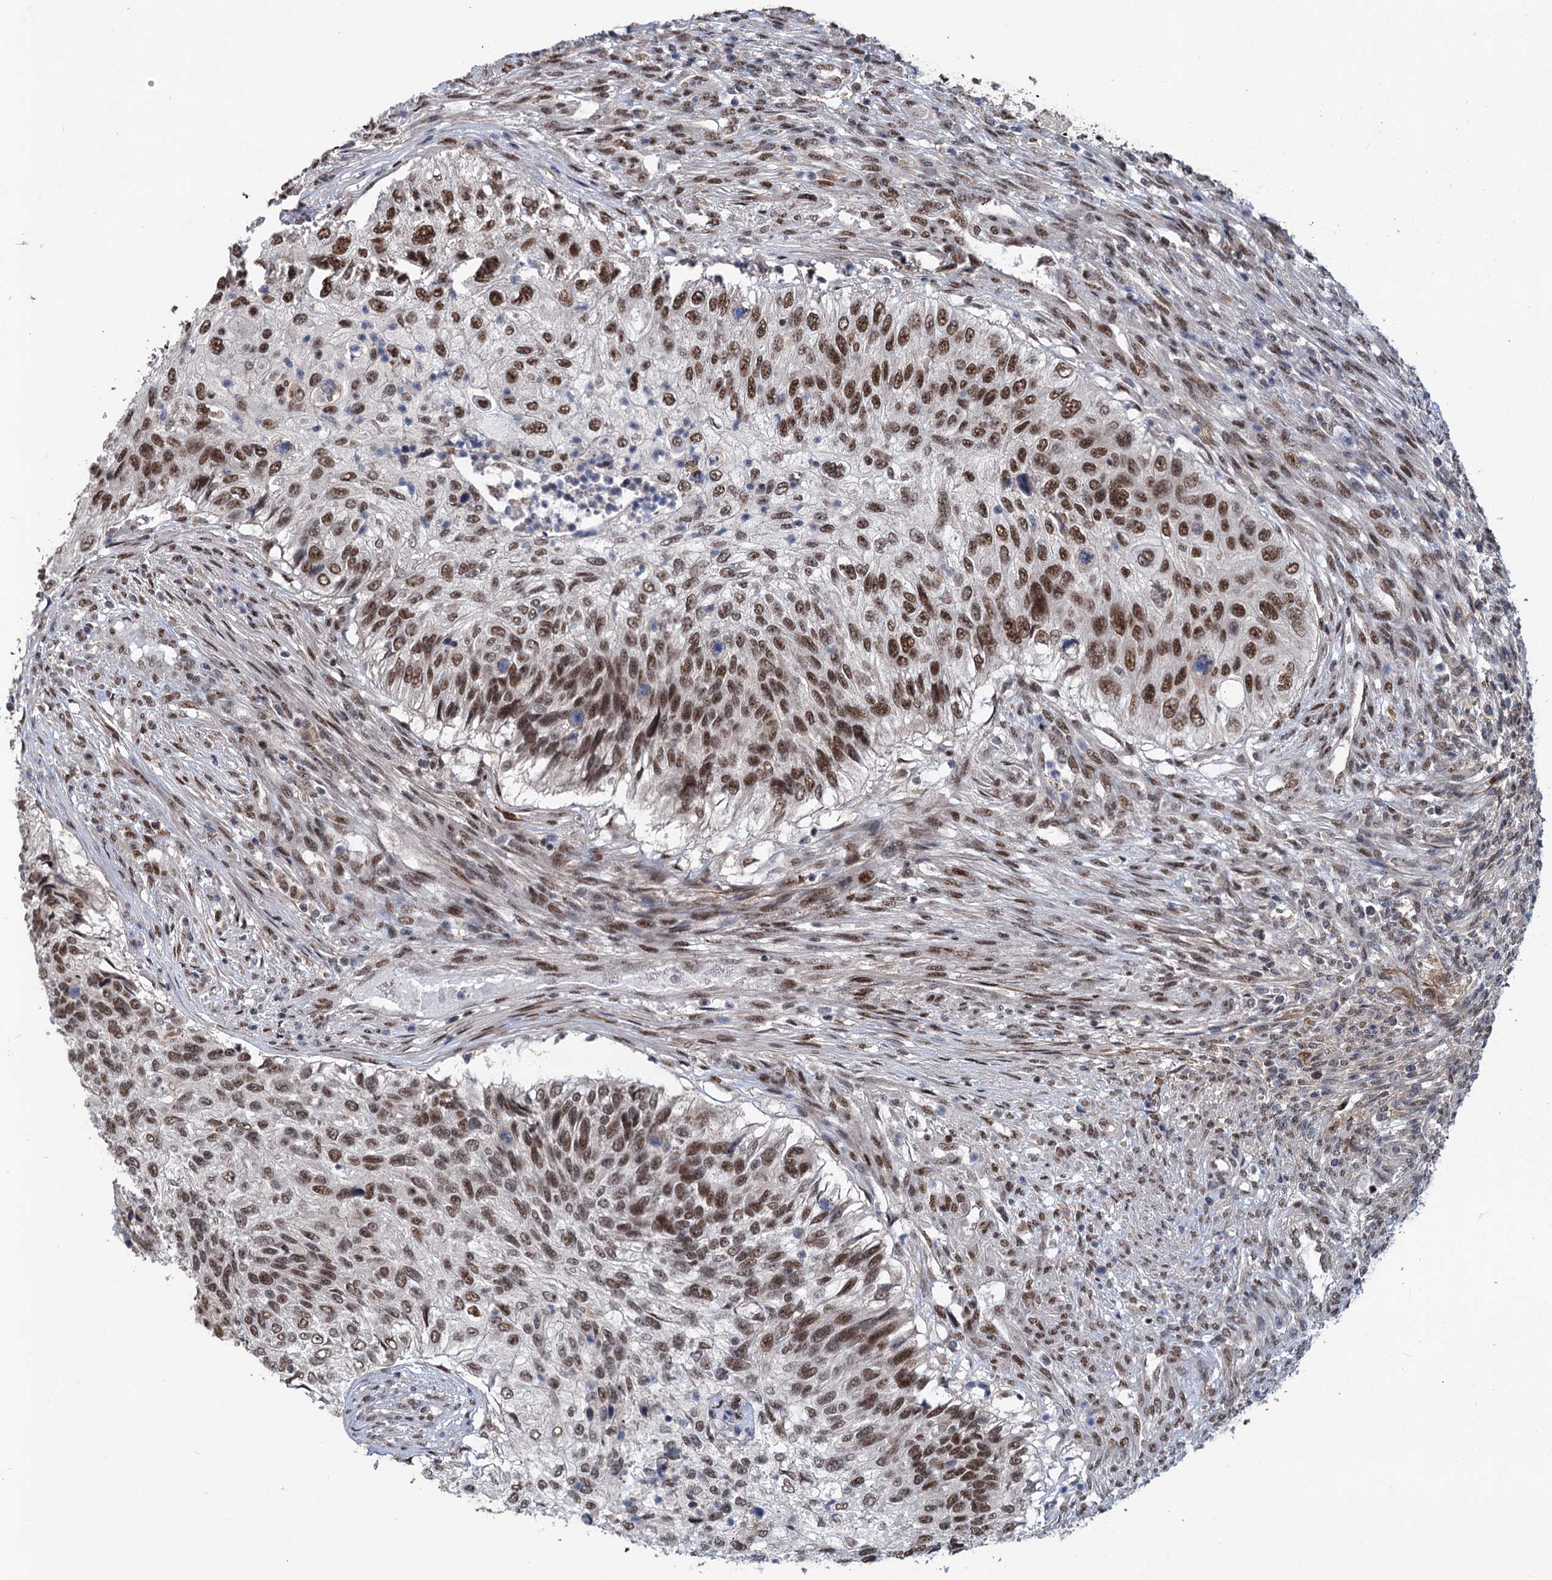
{"staining": {"intensity": "moderate", "quantity": ">75%", "location": "nuclear"}, "tissue": "urothelial cancer", "cell_type": "Tumor cells", "image_type": "cancer", "snomed": [{"axis": "morphology", "description": "Urothelial carcinoma, High grade"}, {"axis": "topography", "description": "Urinary bladder"}], "caption": "DAB immunohistochemical staining of urothelial cancer exhibits moderate nuclear protein staining in about >75% of tumor cells.", "gene": "PHF8", "patient": {"sex": "female", "age": 60}}